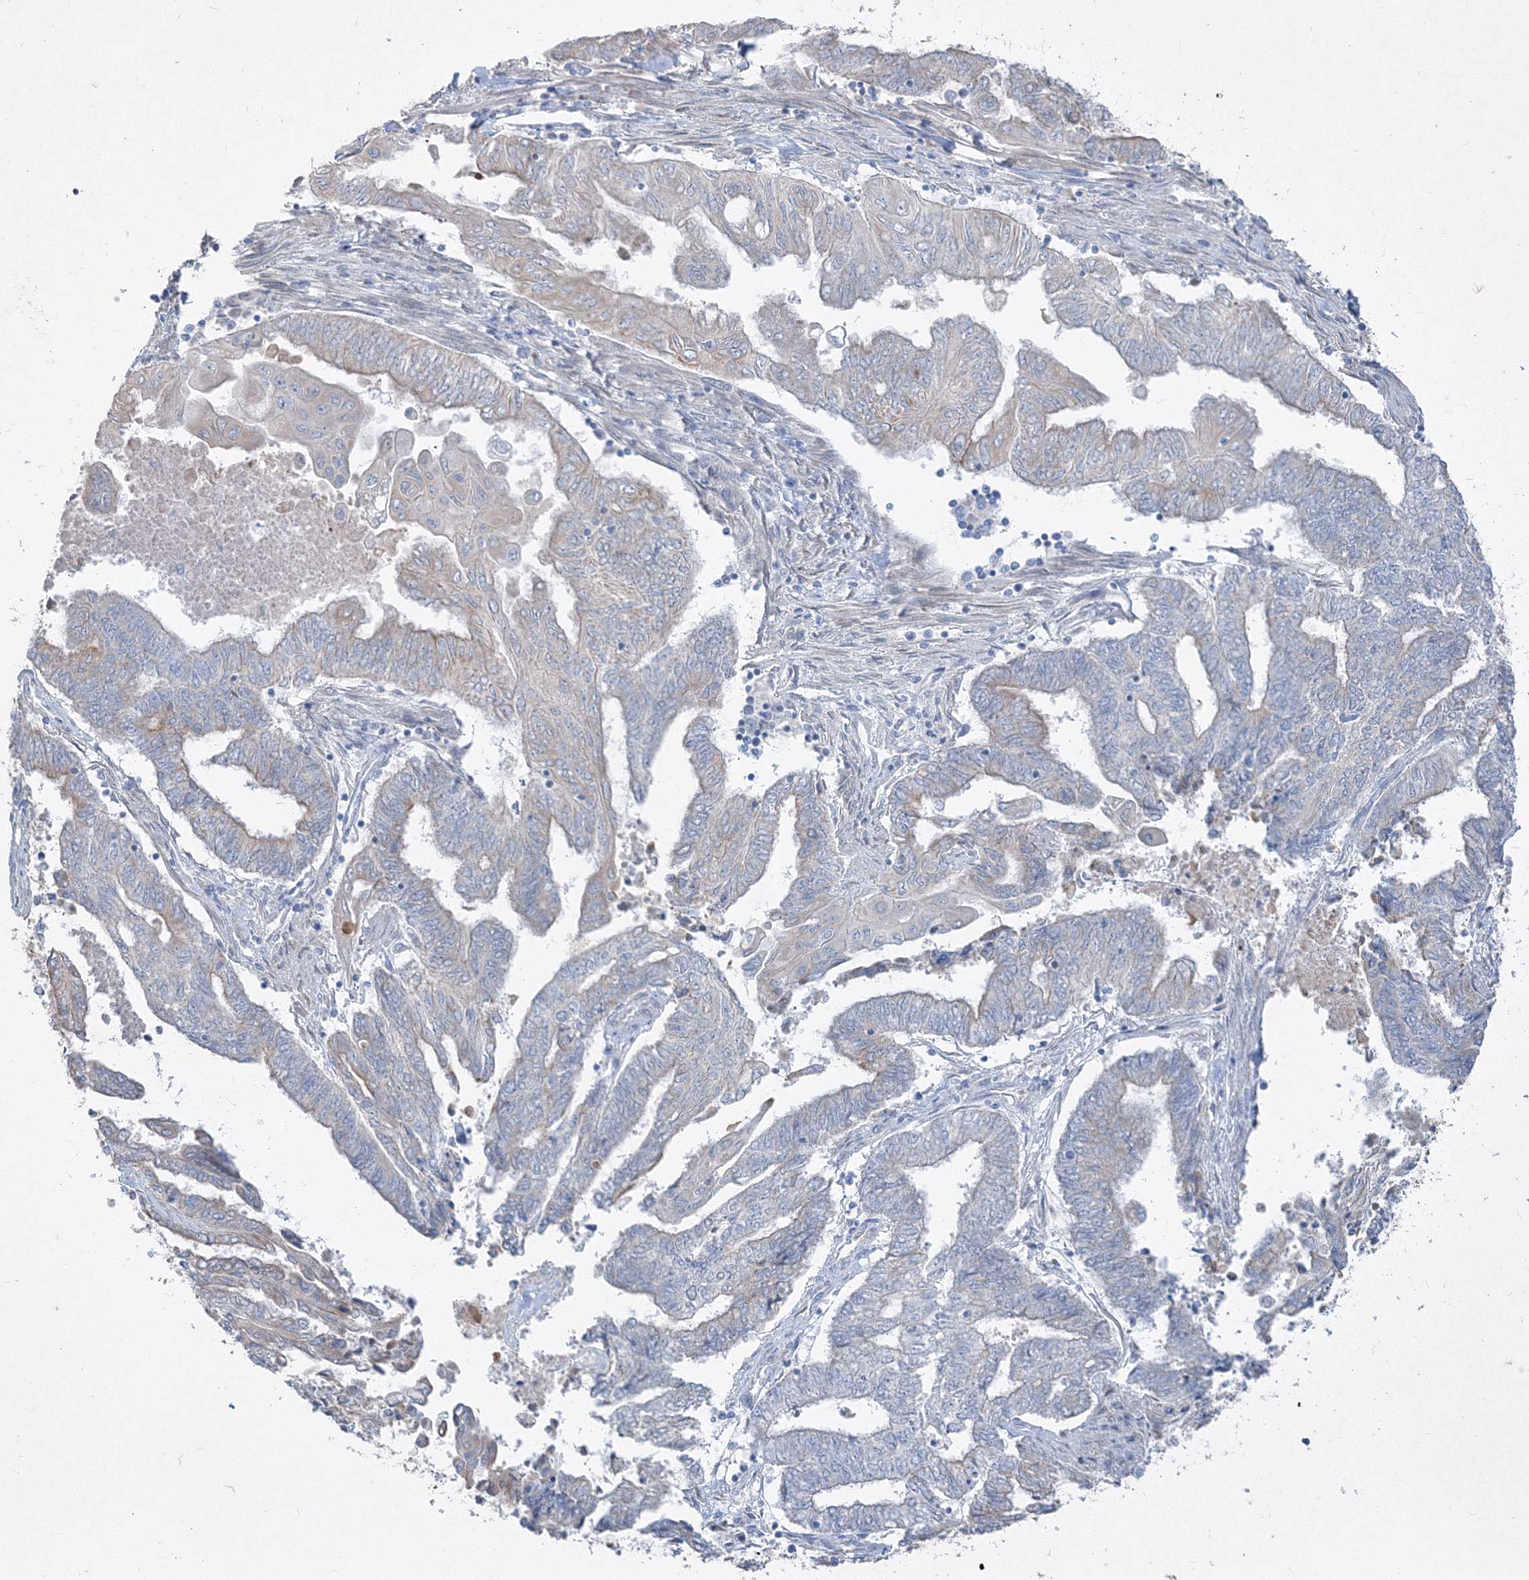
{"staining": {"intensity": "weak", "quantity": "<25%", "location": "cytoplasmic/membranous"}, "tissue": "endometrial cancer", "cell_type": "Tumor cells", "image_type": "cancer", "snomed": [{"axis": "morphology", "description": "Adenocarcinoma, NOS"}, {"axis": "topography", "description": "Uterus"}, {"axis": "topography", "description": "Endometrium"}], "caption": "There is no significant positivity in tumor cells of endometrial cancer (adenocarcinoma).", "gene": "IFNAR1", "patient": {"sex": "female", "age": 70}}